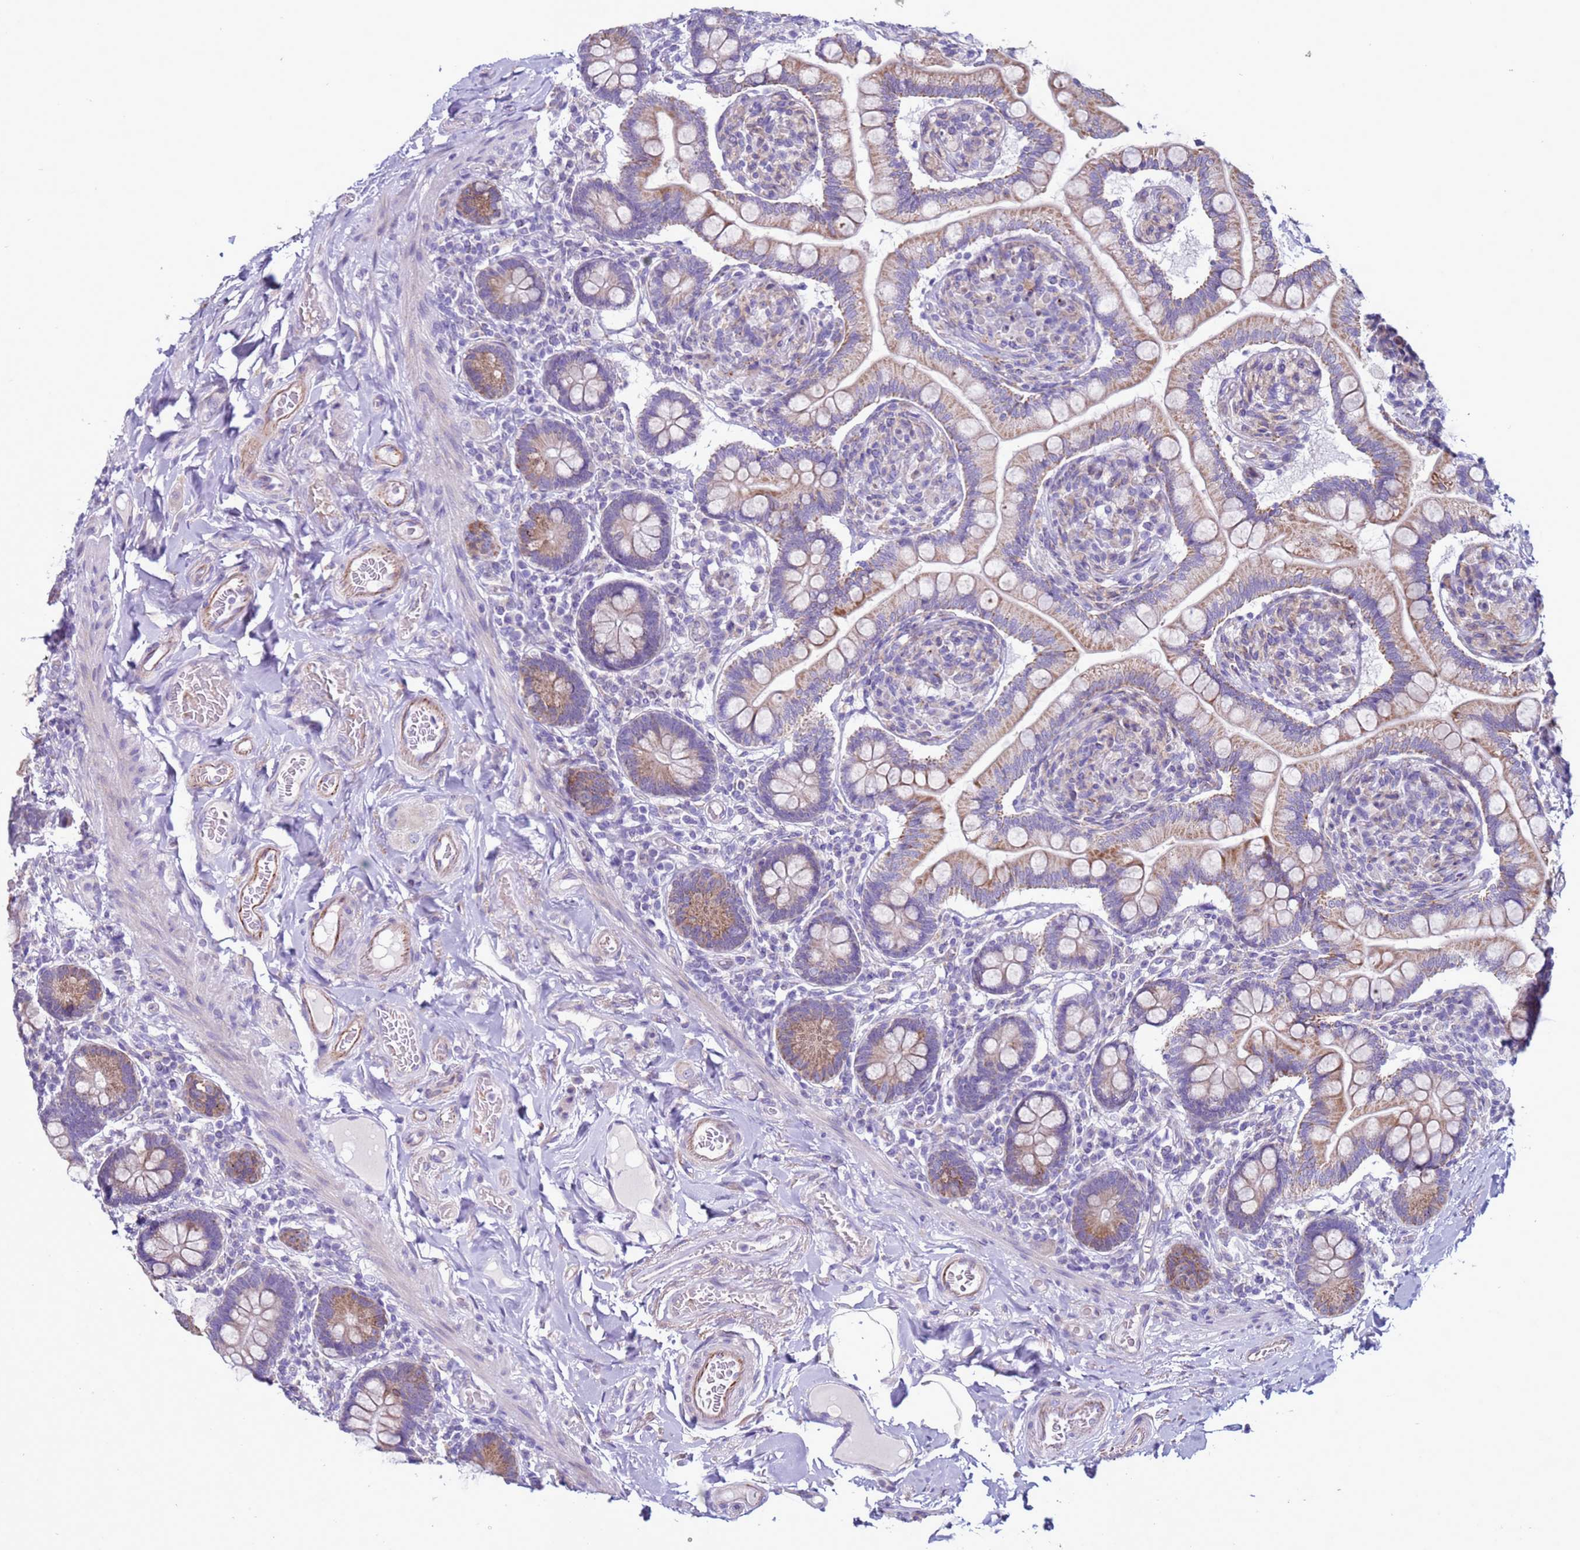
{"staining": {"intensity": "moderate", "quantity": "25%-75%", "location": "cytoplasmic/membranous"}, "tissue": "small intestine", "cell_type": "Glandular cells", "image_type": "normal", "snomed": [{"axis": "morphology", "description": "Normal tissue, NOS"}, {"axis": "topography", "description": "Small intestine"}], "caption": "Immunohistochemical staining of normal small intestine shows 25%-75% levels of moderate cytoplasmic/membranous protein expression in approximately 25%-75% of glandular cells. (Brightfield microscopy of DAB IHC at high magnification).", "gene": "ABHD17B", "patient": {"sex": "female", "age": 64}}